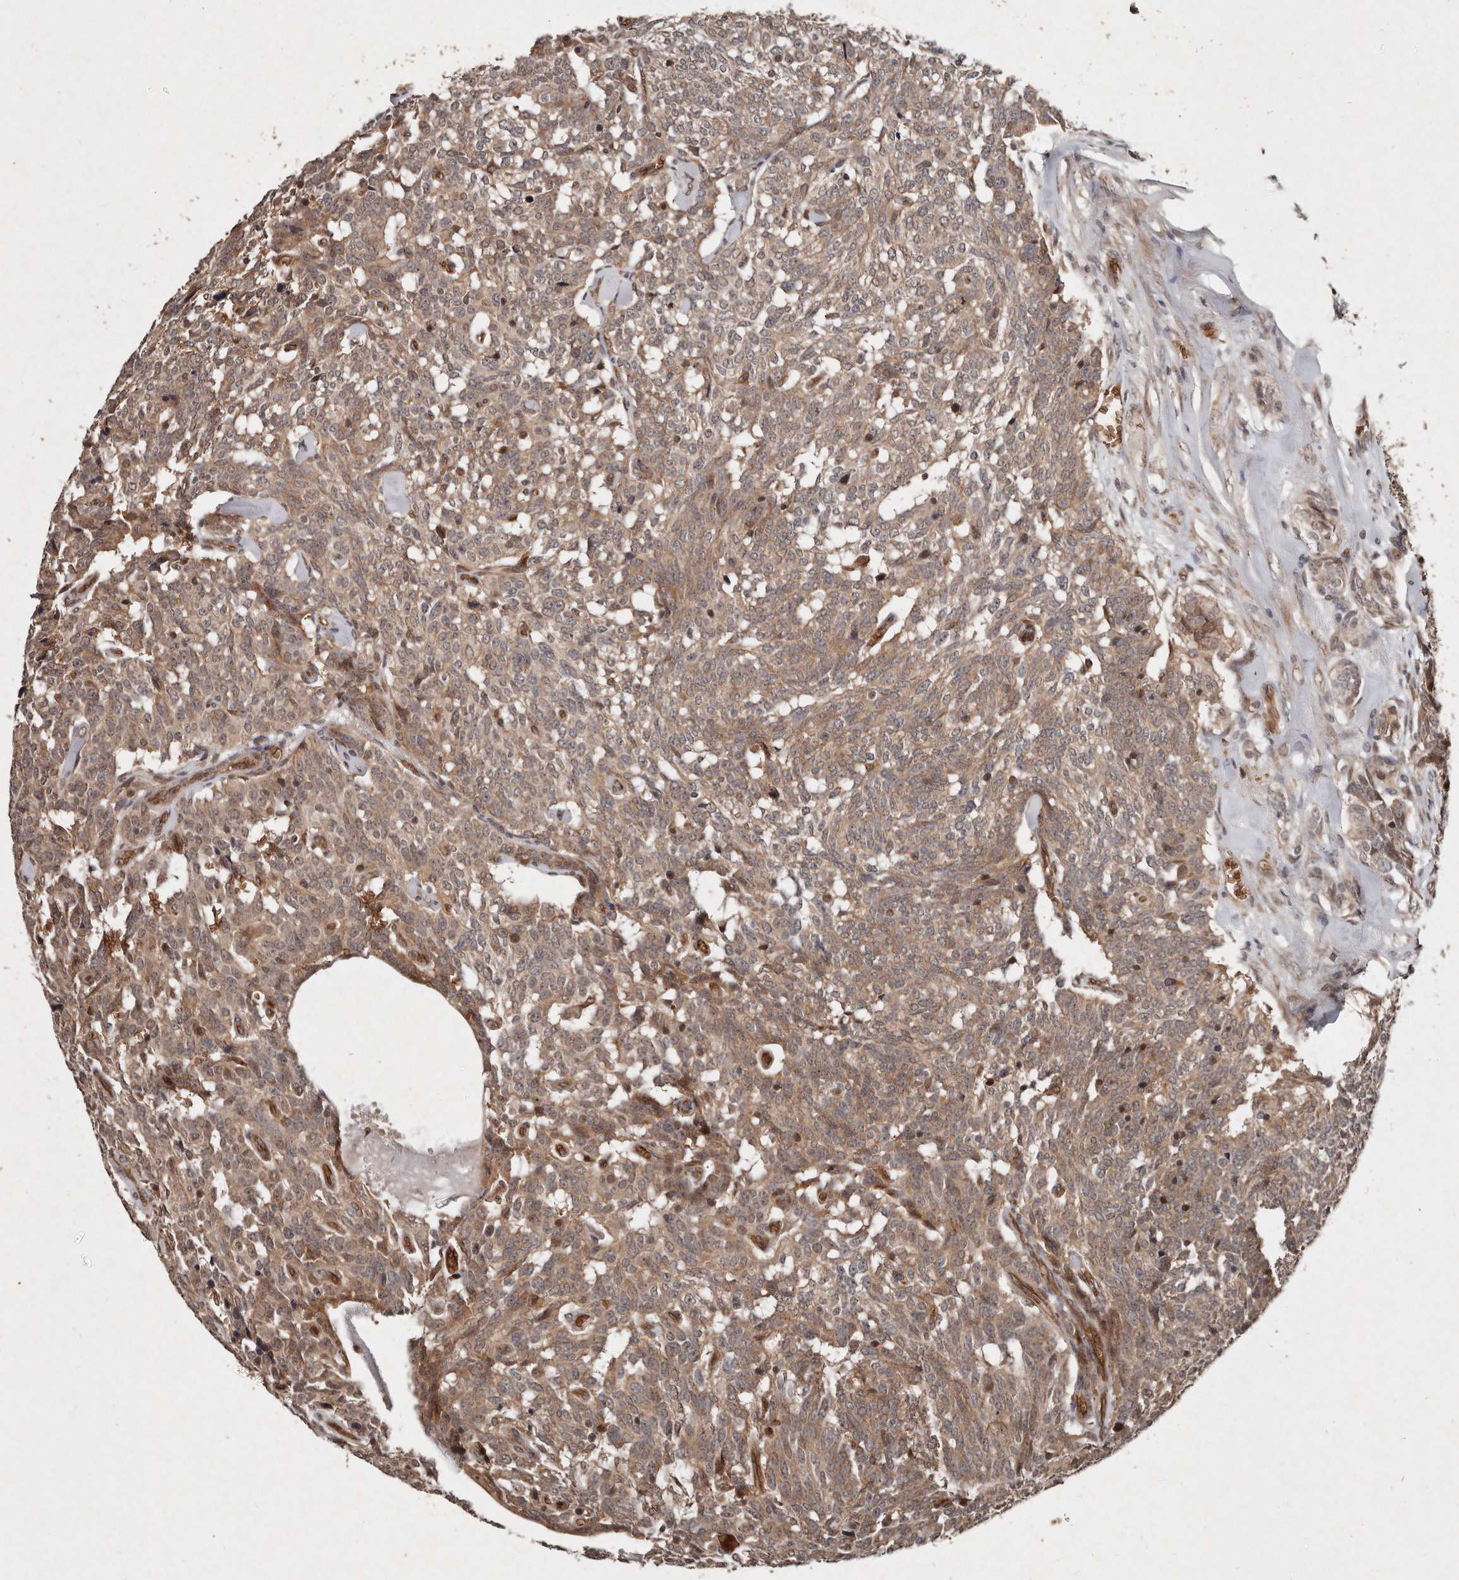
{"staining": {"intensity": "moderate", "quantity": ">75%", "location": "cytoplasmic/membranous"}, "tissue": "carcinoid", "cell_type": "Tumor cells", "image_type": "cancer", "snomed": [{"axis": "morphology", "description": "Carcinoid, malignant, NOS"}, {"axis": "topography", "description": "Lung"}], "caption": "Carcinoid stained for a protein shows moderate cytoplasmic/membranous positivity in tumor cells.", "gene": "DIP2C", "patient": {"sex": "female", "age": 46}}